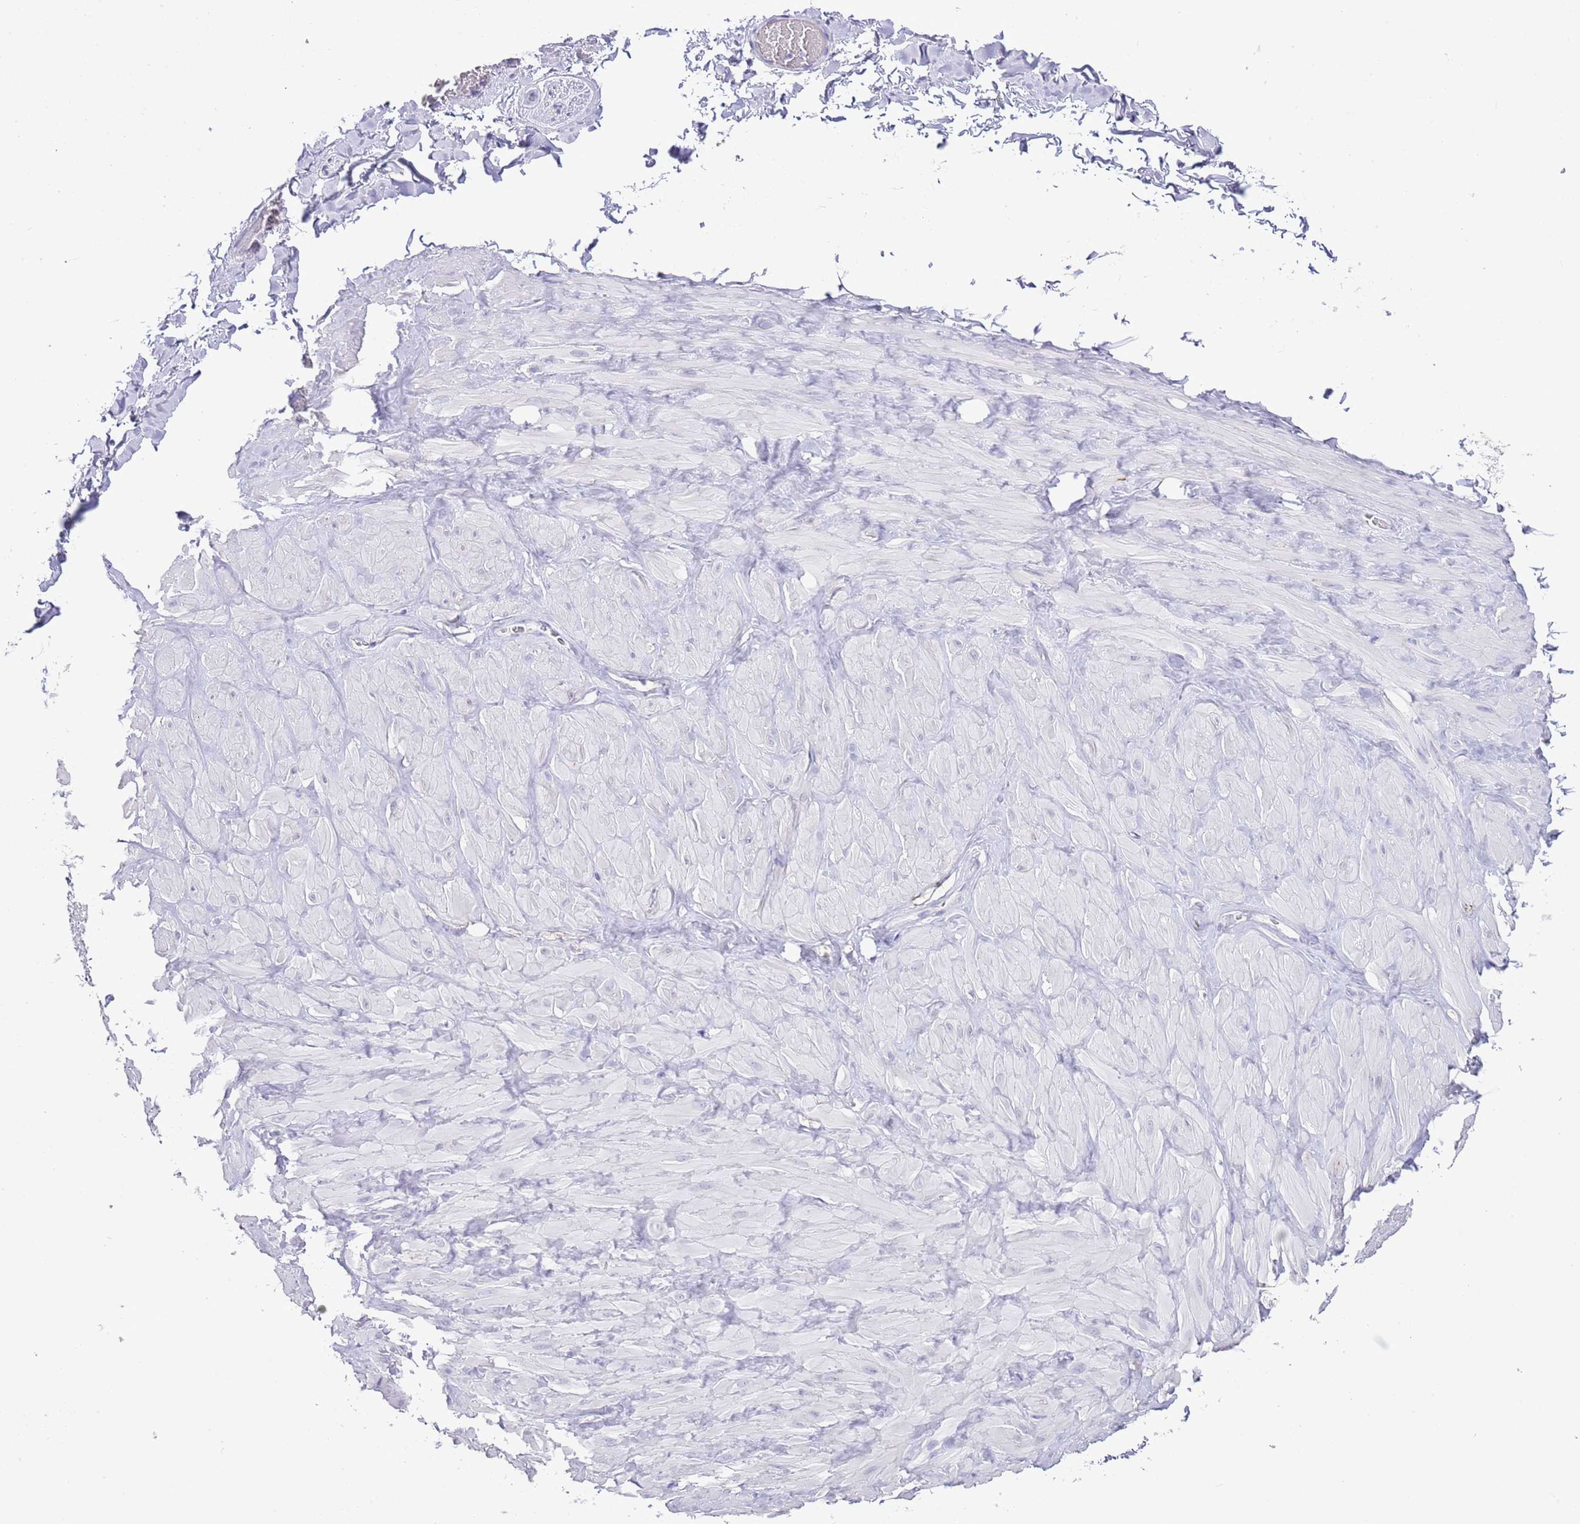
{"staining": {"intensity": "negative", "quantity": "none", "location": "none"}, "tissue": "adipose tissue", "cell_type": "Adipocytes", "image_type": "normal", "snomed": [{"axis": "morphology", "description": "Normal tissue, NOS"}, {"axis": "topography", "description": "Soft tissue"}, {"axis": "topography", "description": "Adipose tissue"}, {"axis": "topography", "description": "Vascular tissue"}, {"axis": "topography", "description": "Peripheral nerve tissue"}], "caption": "DAB immunohistochemical staining of benign adipose tissue reveals no significant positivity in adipocytes.", "gene": "OR2Z1", "patient": {"sex": "male", "age": 46}}